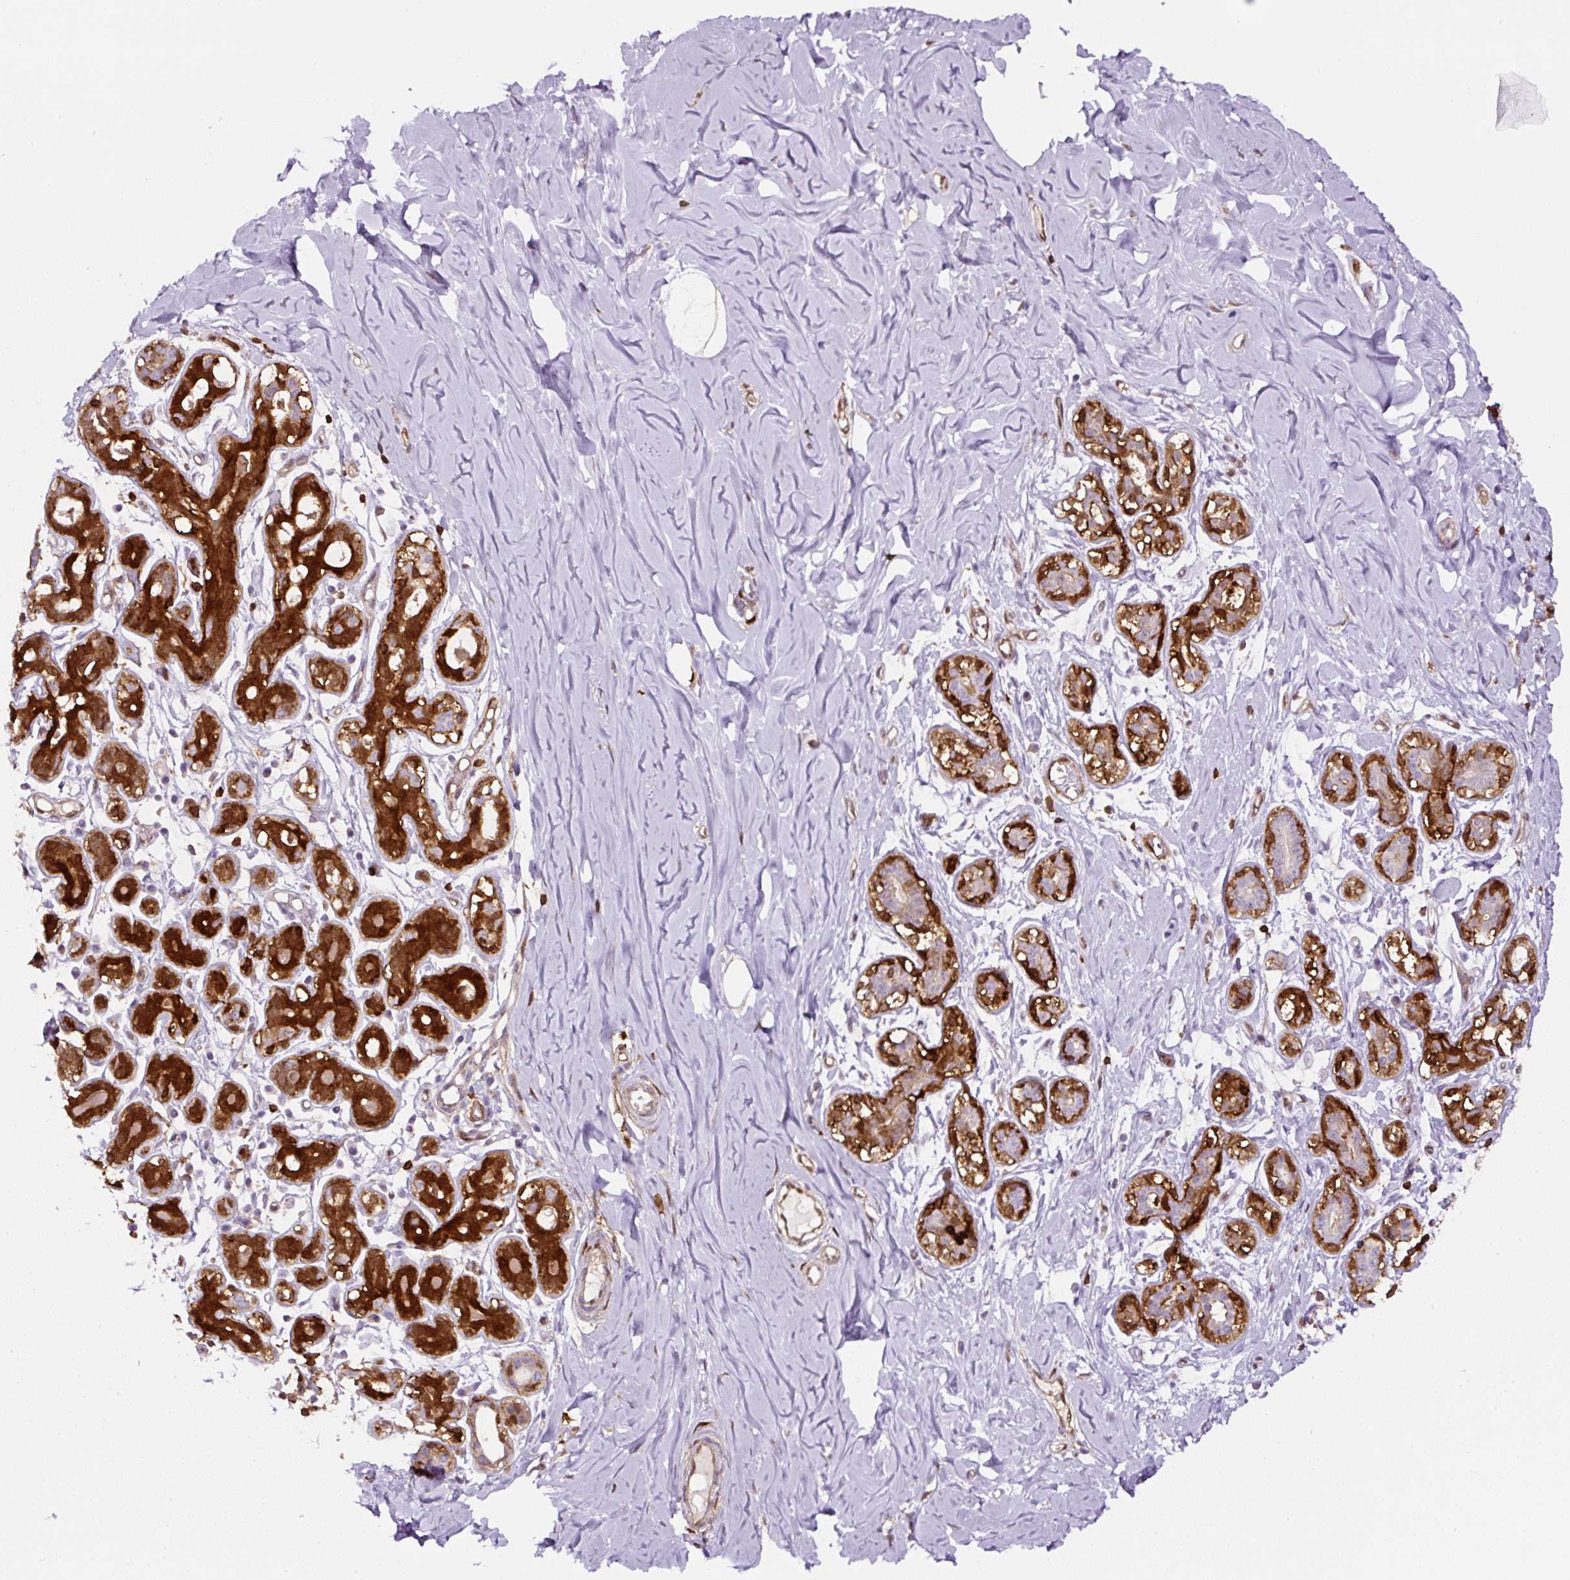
{"staining": {"intensity": "negative", "quantity": "none", "location": "none"}, "tissue": "breast", "cell_type": "Adipocytes", "image_type": "normal", "snomed": [{"axis": "morphology", "description": "Normal tissue, NOS"}, {"axis": "topography", "description": "Breast"}], "caption": "Immunohistochemical staining of unremarkable breast demonstrates no significant positivity in adipocytes.", "gene": "ANXA1", "patient": {"sex": "female", "age": 27}}